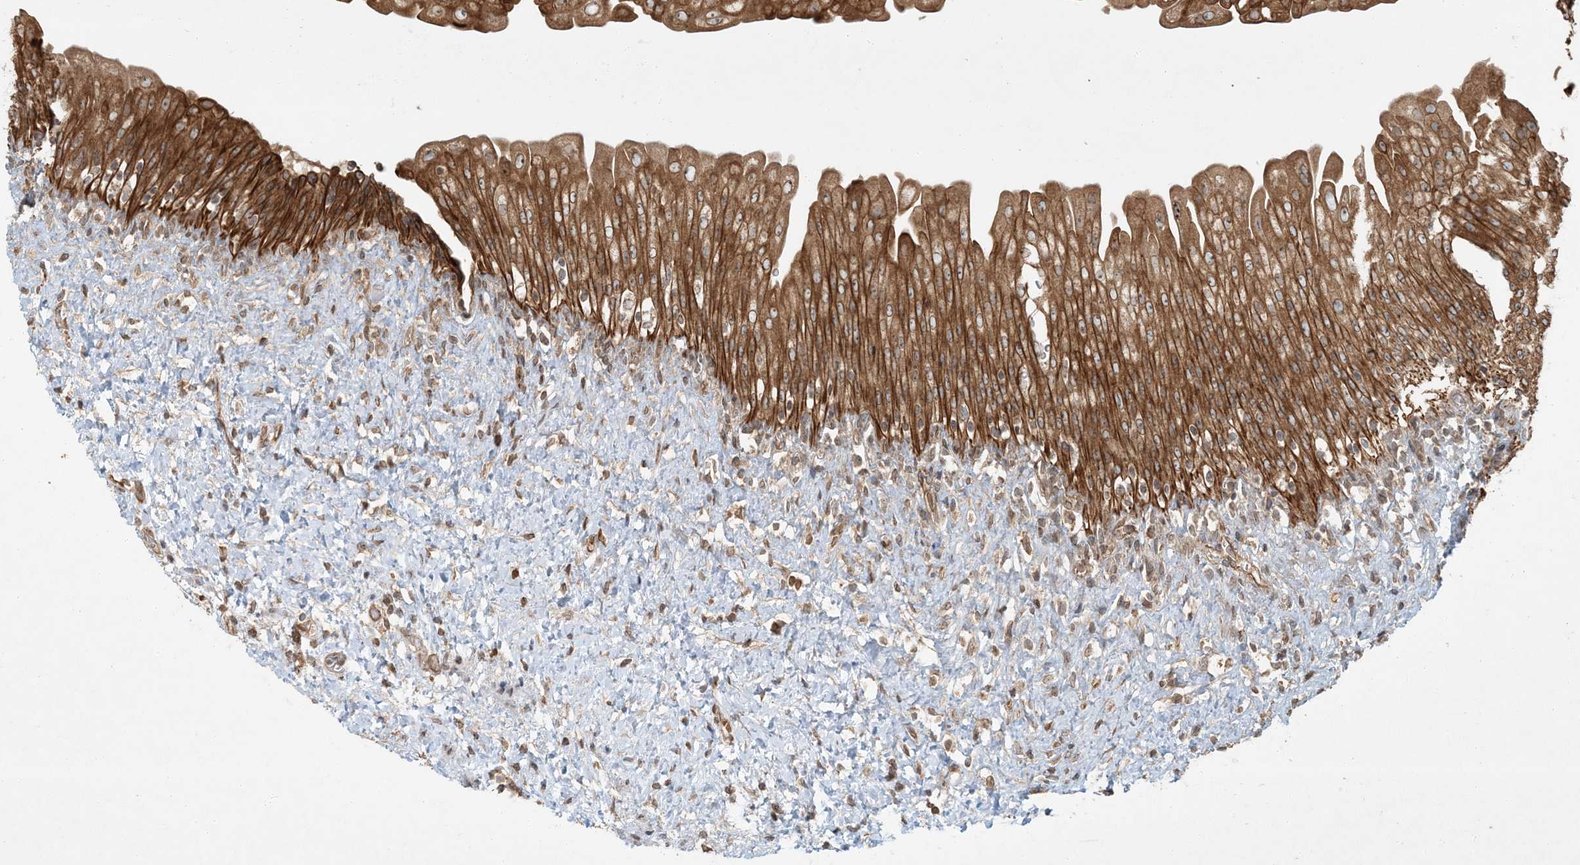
{"staining": {"intensity": "moderate", "quantity": ">75%", "location": "cytoplasmic/membranous"}, "tissue": "urinary bladder", "cell_type": "Urothelial cells", "image_type": "normal", "snomed": [{"axis": "morphology", "description": "Normal tissue, NOS"}, {"axis": "topography", "description": "Urinary bladder"}], "caption": "Protein positivity by immunohistochemistry (IHC) displays moderate cytoplasmic/membranous staining in about >75% of urothelial cells in unremarkable urinary bladder.", "gene": "COMMD8", "patient": {"sex": "female", "age": 27}}